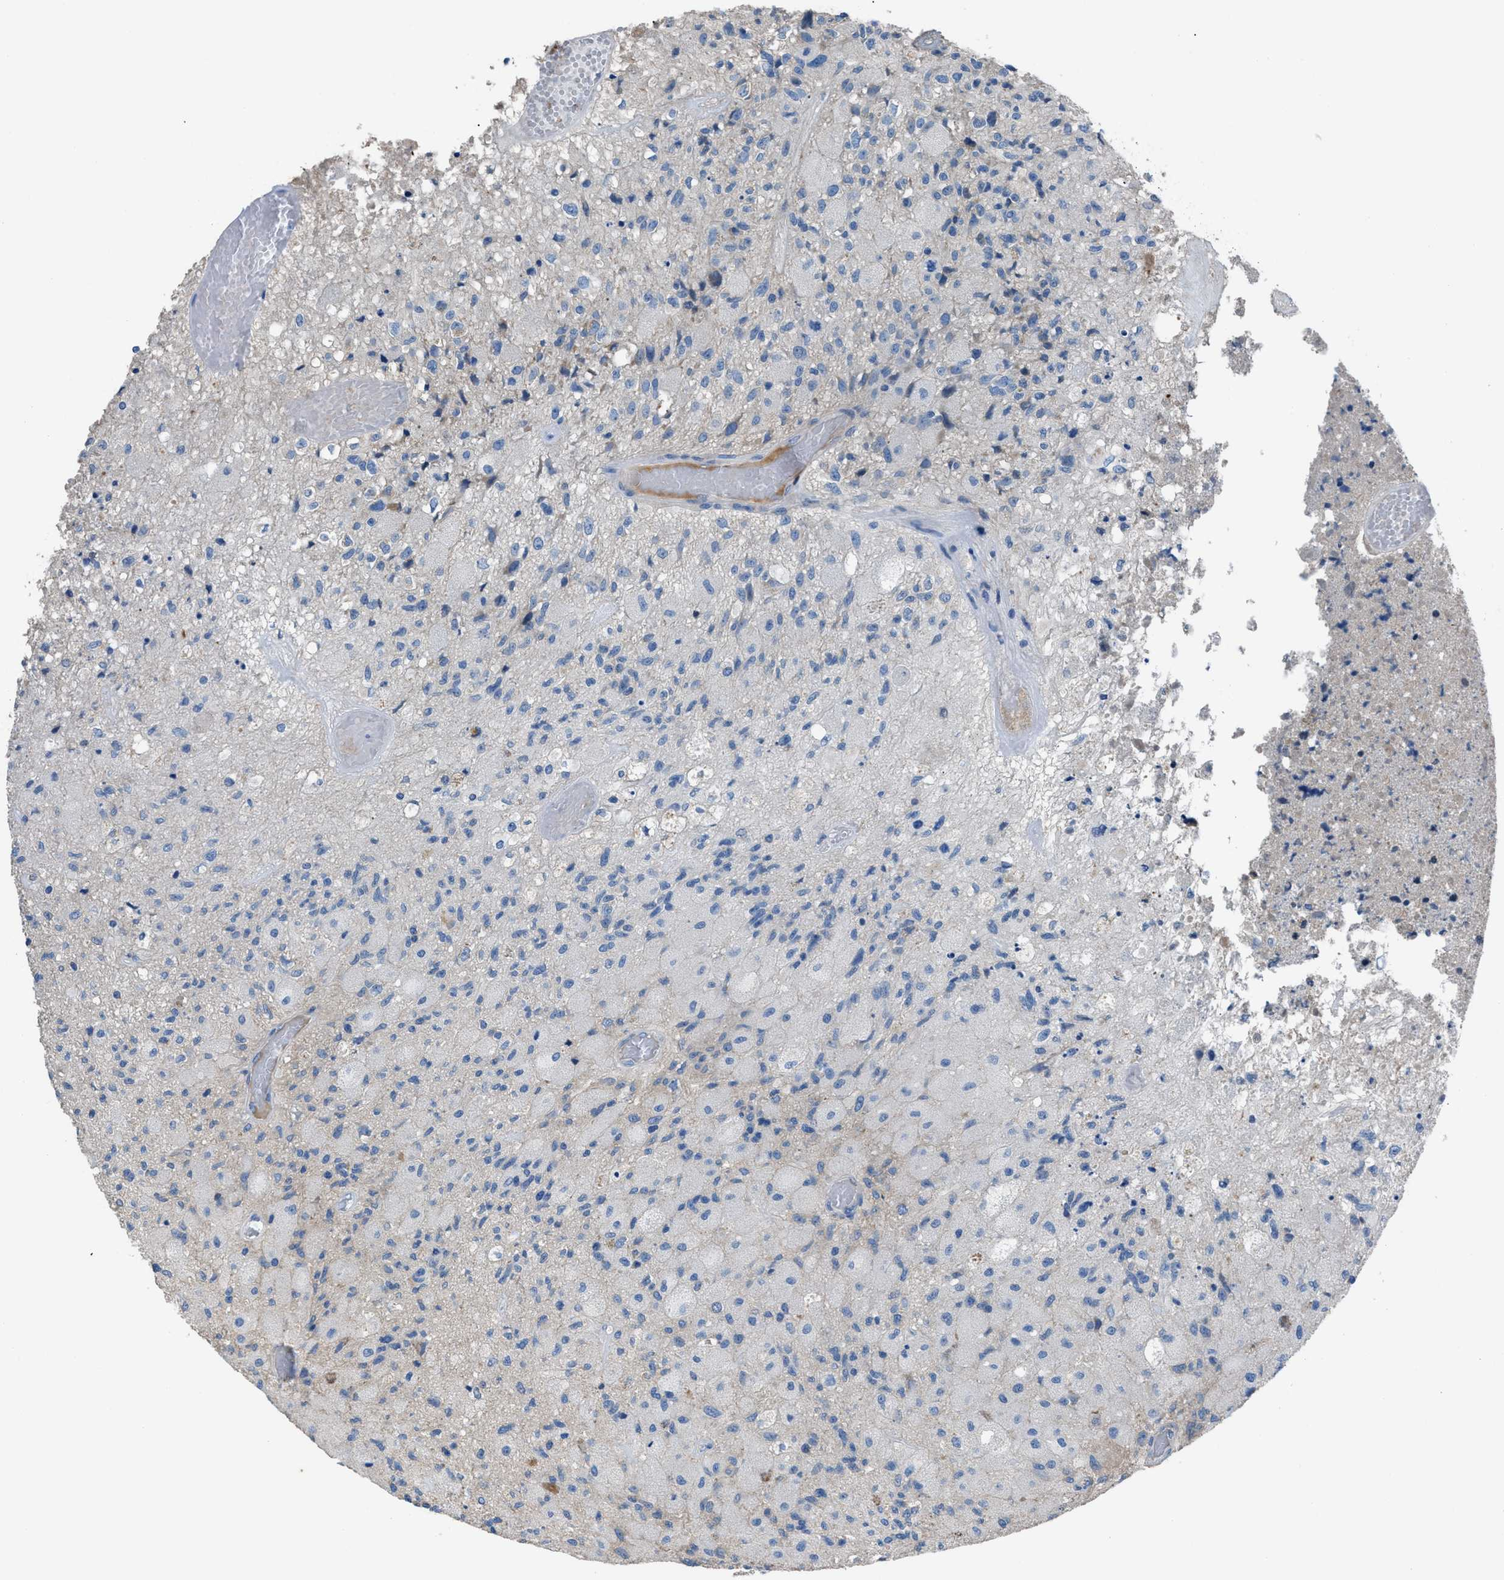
{"staining": {"intensity": "negative", "quantity": "none", "location": "none"}, "tissue": "glioma", "cell_type": "Tumor cells", "image_type": "cancer", "snomed": [{"axis": "morphology", "description": "Normal tissue, NOS"}, {"axis": "morphology", "description": "Glioma, malignant, High grade"}, {"axis": "topography", "description": "Cerebral cortex"}], "caption": "IHC image of human glioma stained for a protein (brown), which reveals no expression in tumor cells.", "gene": "SGCZ", "patient": {"sex": "male", "age": 77}}